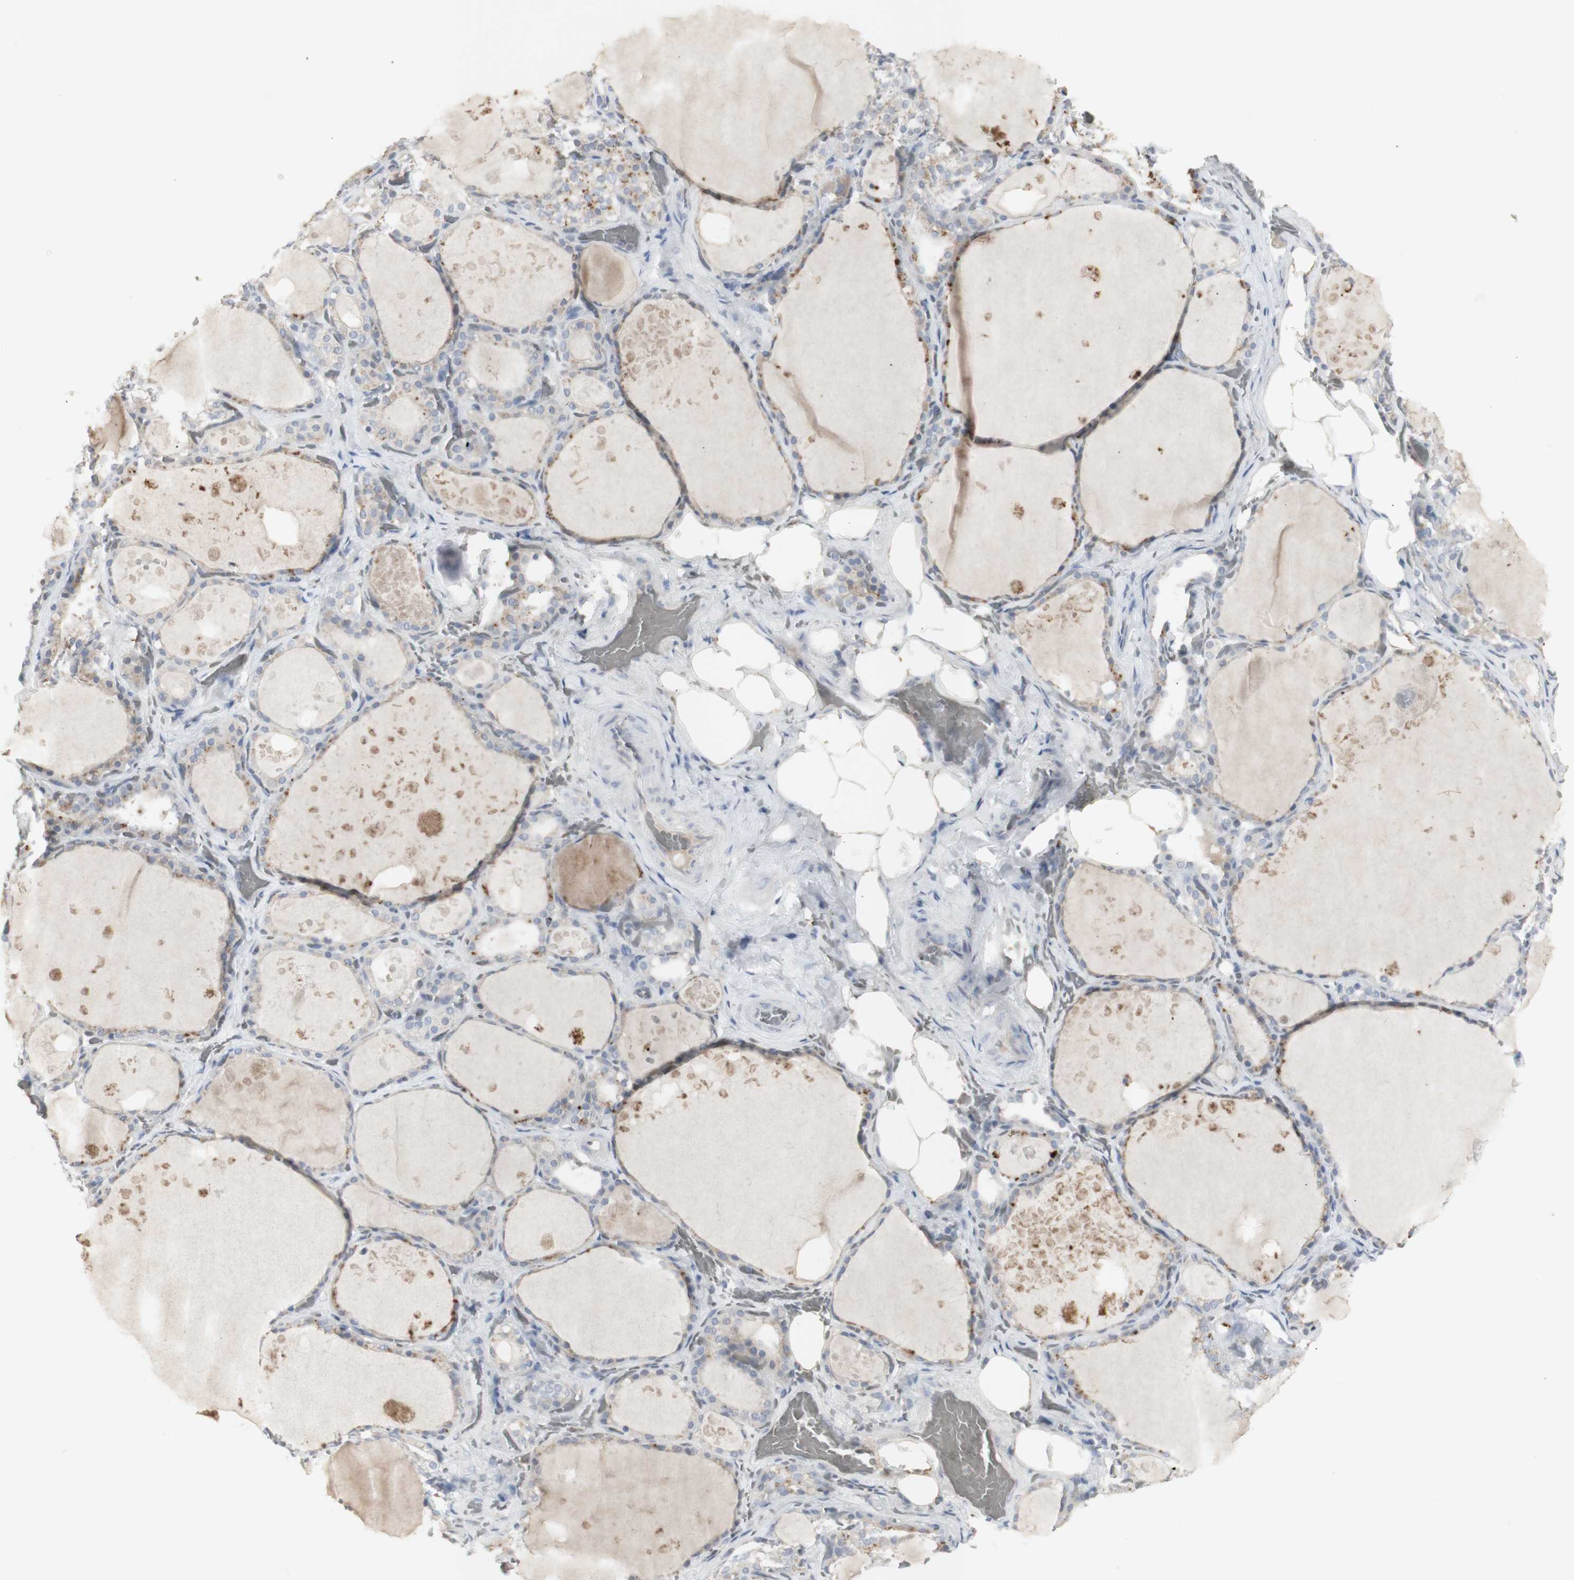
{"staining": {"intensity": "weak", "quantity": ">75%", "location": "cytoplasmic/membranous"}, "tissue": "thyroid gland", "cell_type": "Glandular cells", "image_type": "normal", "snomed": [{"axis": "morphology", "description": "Normal tissue, NOS"}, {"axis": "topography", "description": "Thyroid gland"}], "caption": "This histopathology image demonstrates unremarkable thyroid gland stained with immunohistochemistry to label a protein in brown. The cytoplasmic/membranous of glandular cells show weak positivity for the protein. Nuclei are counter-stained blue.", "gene": "INS", "patient": {"sex": "male", "age": 61}}